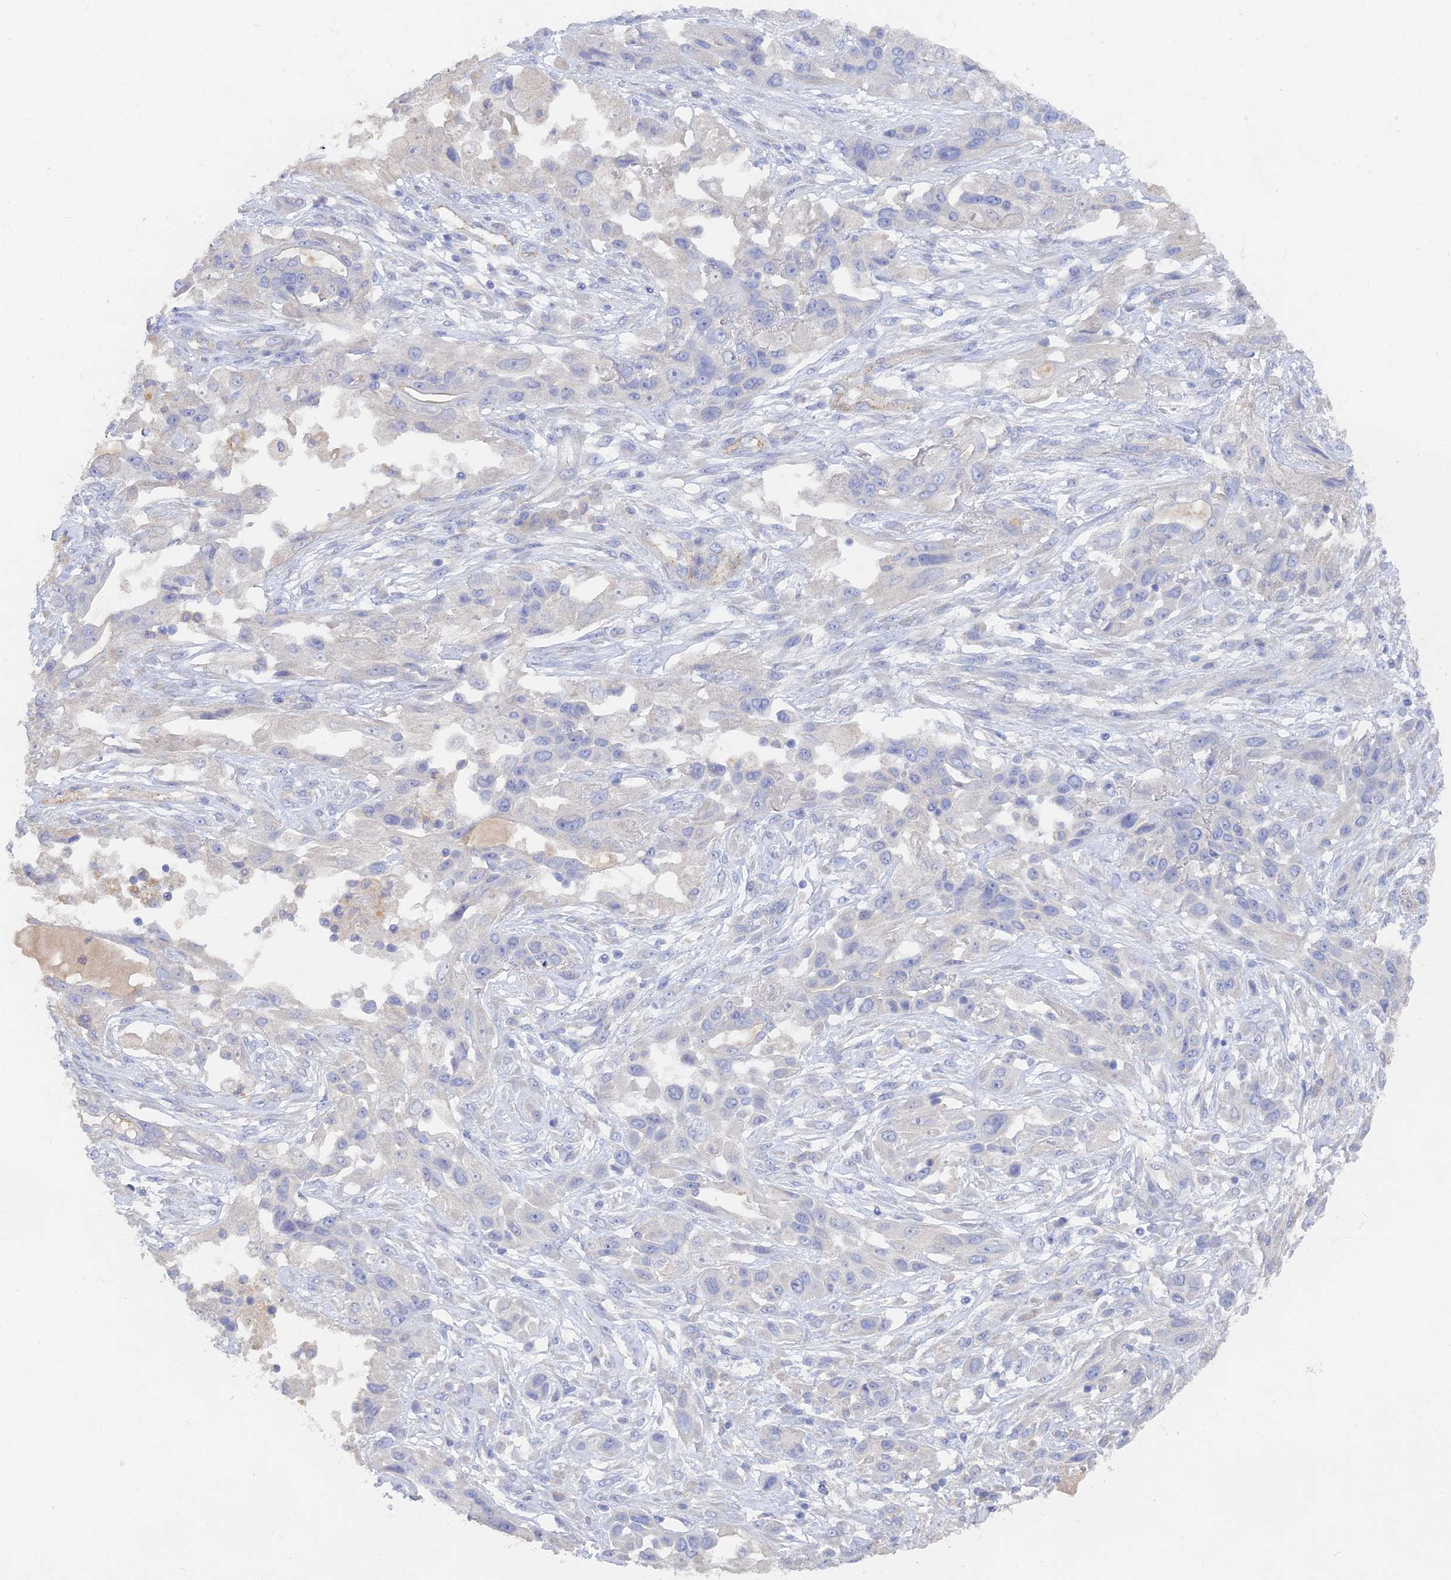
{"staining": {"intensity": "negative", "quantity": "none", "location": "none"}, "tissue": "lung cancer", "cell_type": "Tumor cells", "image_type": "cancer", "snomed": [{"axis": "morphology", "description": "Squamous cell carcinoma, NOS"}, {"axis": "topography", "description": "Lung"}], "caption": "Immunohistochemistry micrograph of human squamous cell carcinoma (lung) stained for a protein (brown), which shows no positivity in tumor cells. (DAB immunohistochemistry (IHC) visualized using brightfield microscopy, high magnification).", "gene": "ARRDC1", "patient": {"sex": "female", "age": 70}}